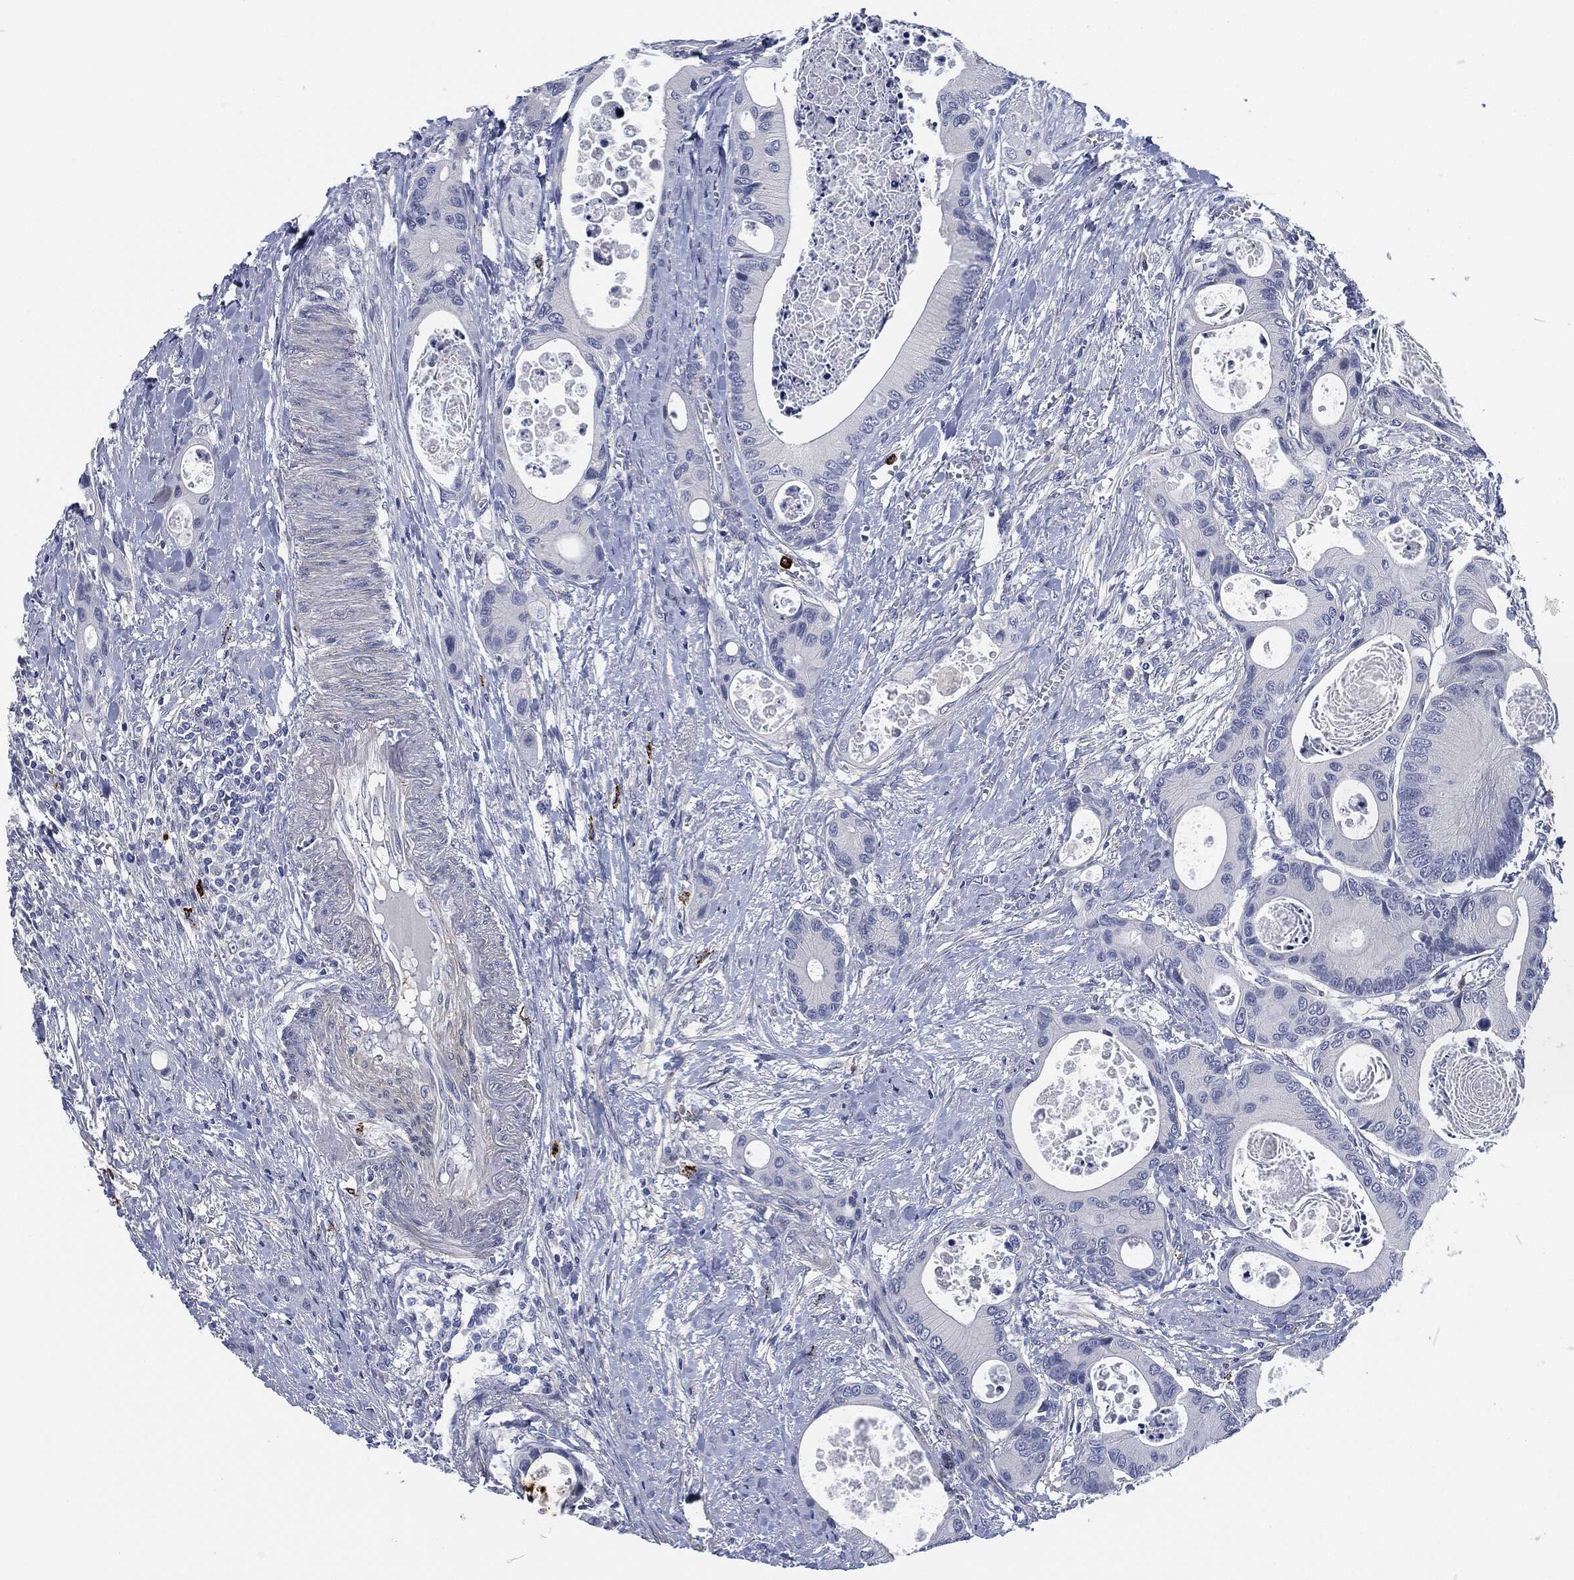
{"staining": {"intensity": "negative", "quantity": "none", "location": "none"}, "tissue": "colorectal cancer", "cell_type": "Tumor cells", "image_type": "cancer", "snomed": [{"axis": "morphology", "description": "Adenocarcinoma, NOS"}, {"axis": "topography", "description": "Colon"}], "caption": "Immunohistochemistry (IHC) image of neoplastic tissue: colorectal cancer (adenocarcinoma) stained with DAB (3,3'-diaminobenzidine) demonstrates no significant protein positivity in tumor cells.", "gene": "MPO", "patient": {"sex": "female", "age": 78}}